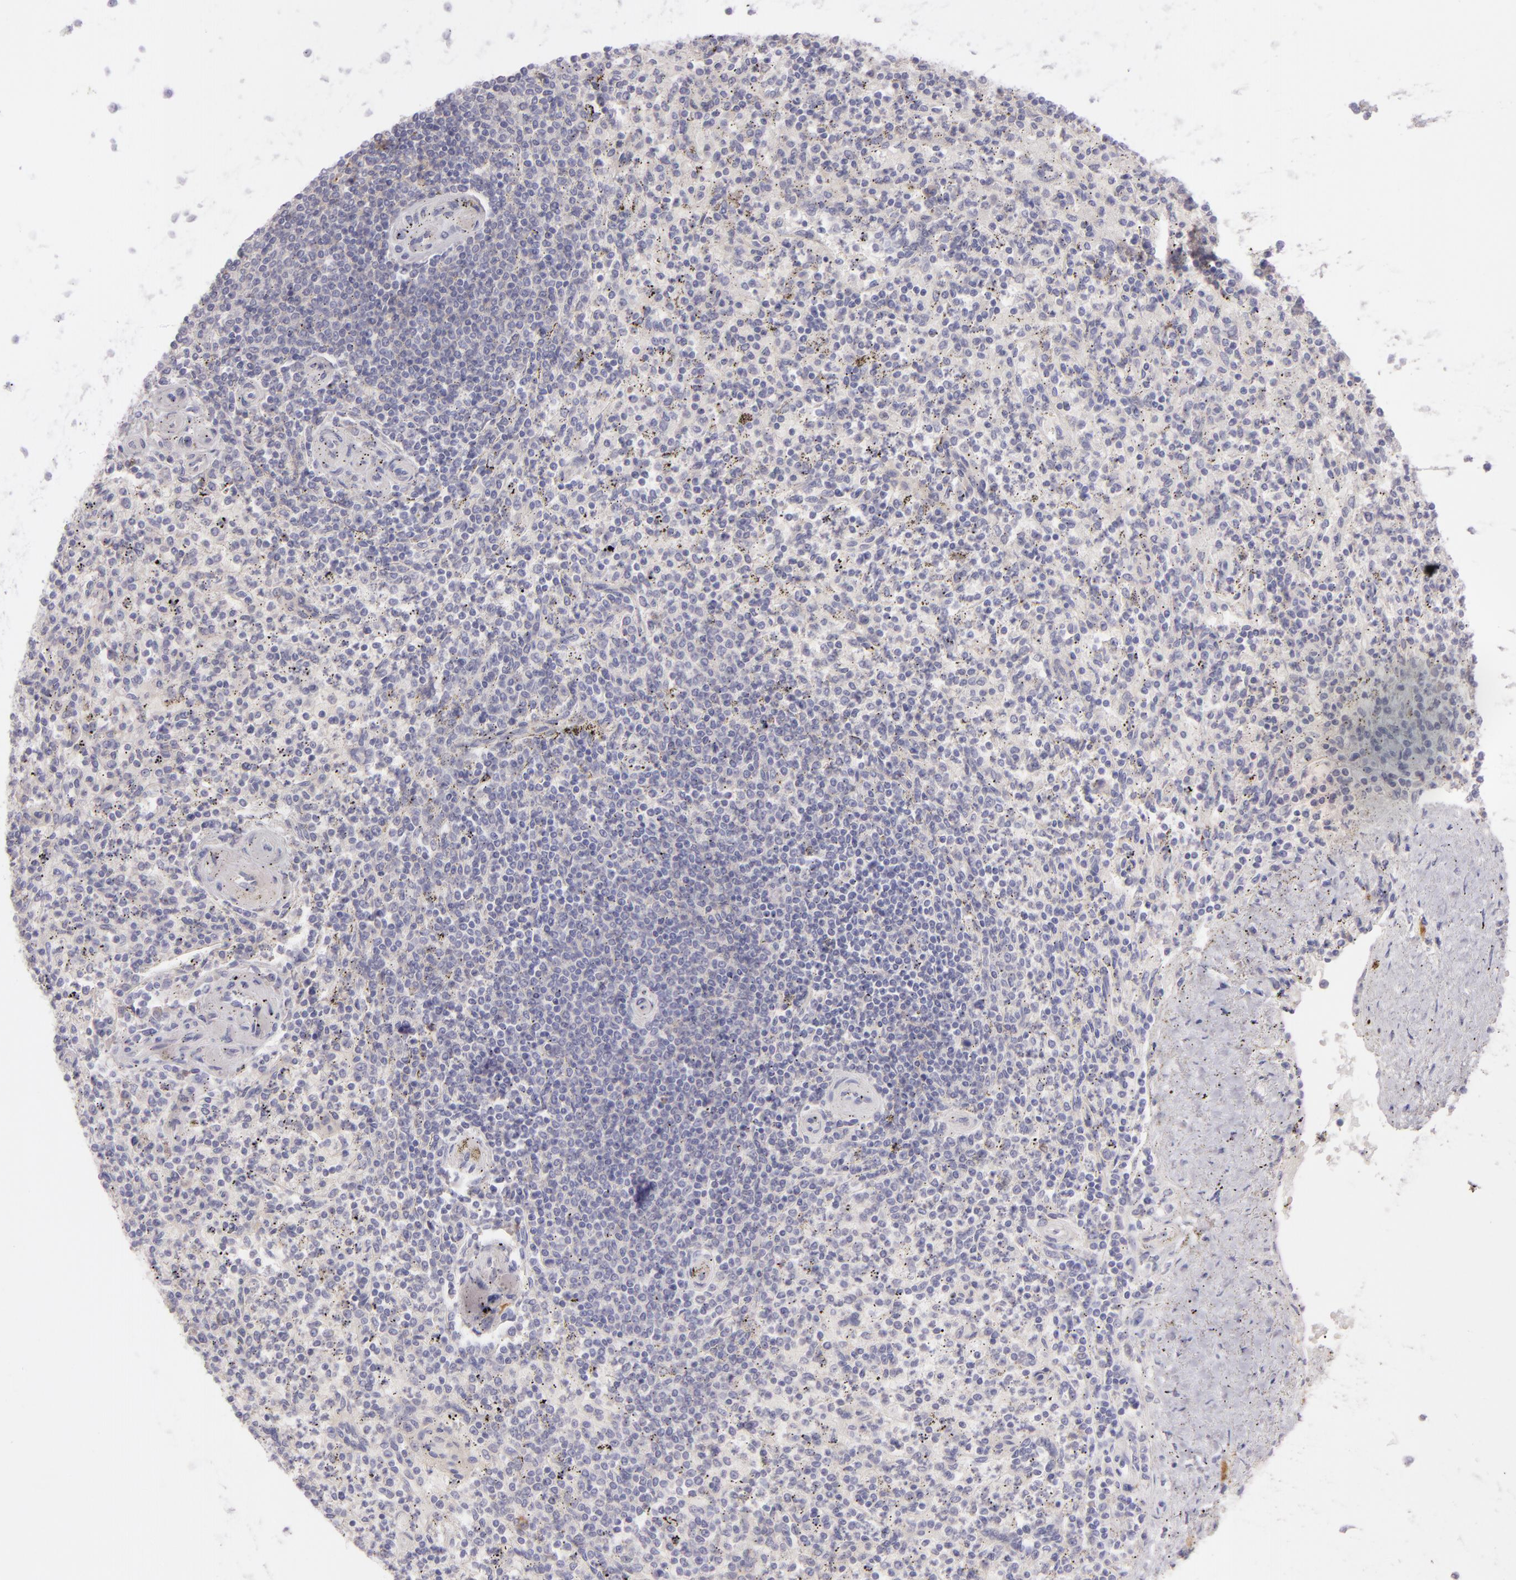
{"staining": {"intensity": "negative", "quantity": "none", "location": "none"}, "tissue": "spleen", "cell_type": "Cells in red pulp", "image_type": "normal", "snomed": [{"axis": "morphology", "description": "Normal tissue, NOS"}, {"axis": "topography", "description": "Spleen"}], "caption": "High magnification brightfield microscopy of unremarkable spleen stained with DAB (3,3'-diaminobenzidine) (brown) and counterstained with hematoxylin (blue): cells in red pulp show no significant staining.", "gene": "ZC3H7B", "patient": {"sex": "male", "age": 72}}